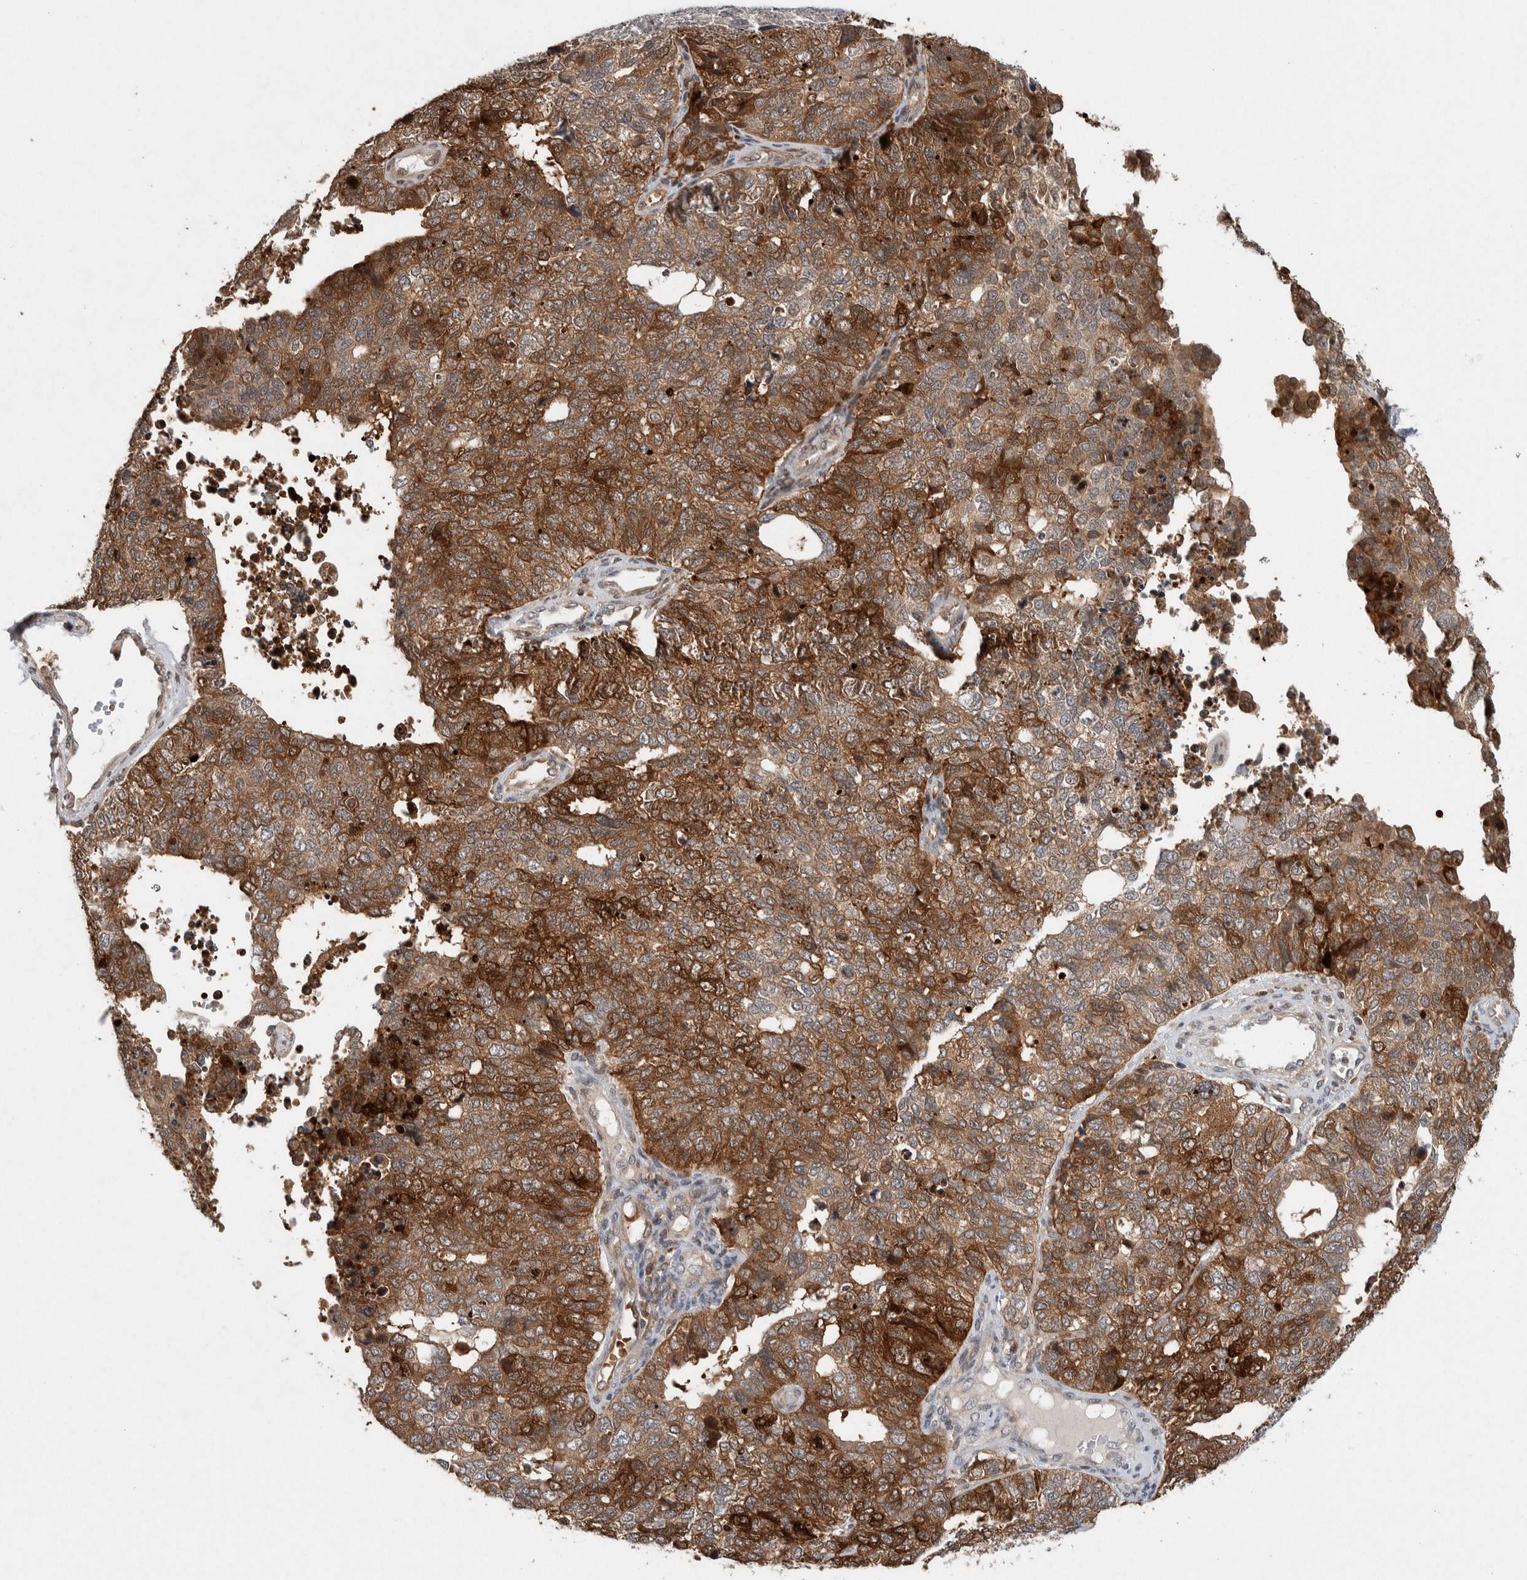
{"staining": {"intensity": "moderate", "quantity": ">75%", "location": "cytoplasmic/membranous"}, "tissue": "cervical cancer", "cell_type": "Tumor cells", "image_type": "cancer", "snomed": [{"axis": "morphology", "description": "Squamous cell carcinoma, NOS"}, {"axis": "topography", "description": "Cervix"}], "caption": "Tumor cells demonstrate medium levels of moderate cytoplasmic/membranous positivity in about >75% of cells in human cervical cancer (squamous cell carcinoma).", "gene": "KCNK1", "patient": {"sex": "female", "age": 63}}